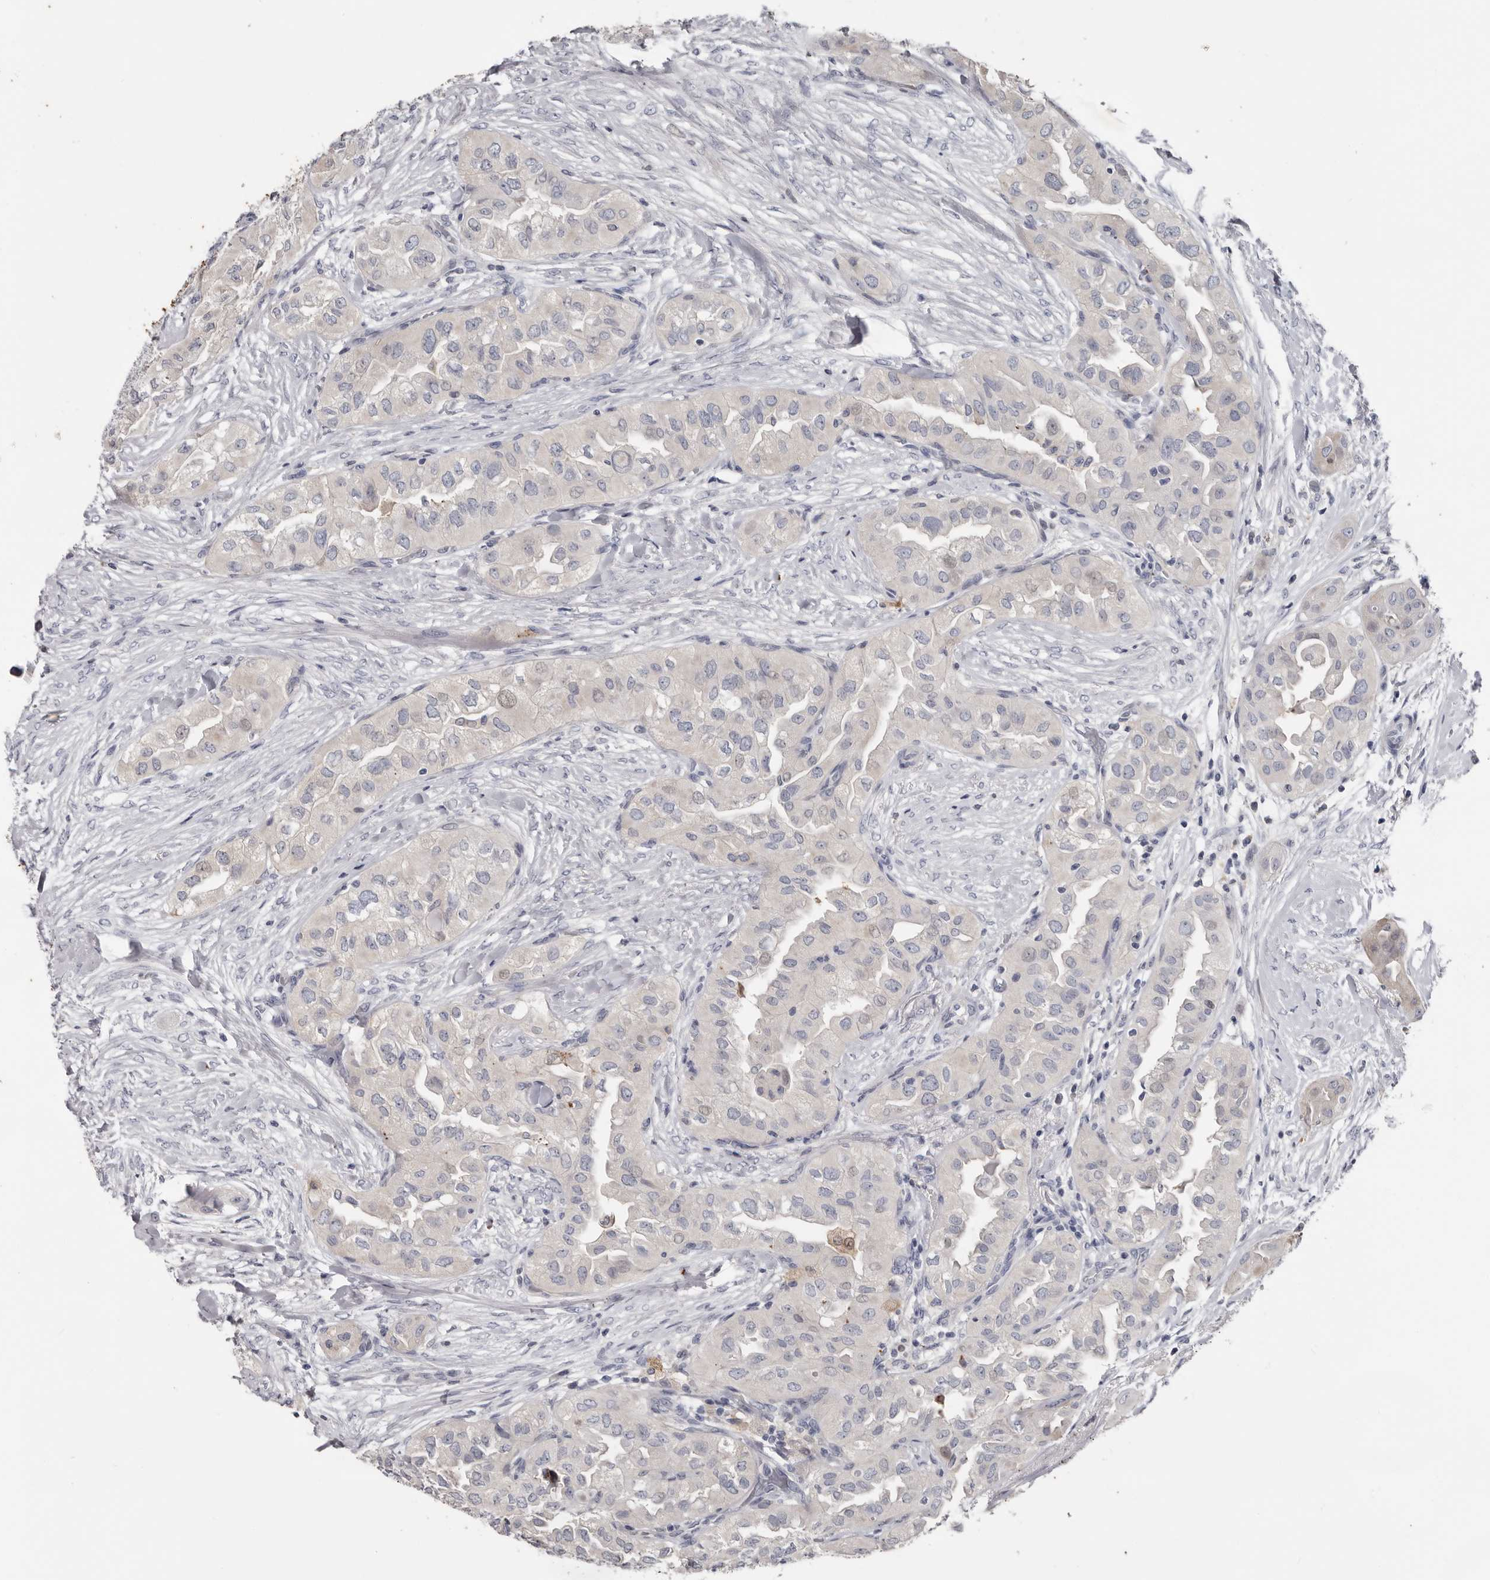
{"staining": {"intensity": "negative", "quantity": "none", "location": "none"}, "tissue": "thyroid cancer", "cell_type": "Tumor cells", "image_type": "cancer", "snomed": [{"axis": "morphology", "description": "Papillary adenocarcinoma, NOS"}, {"axis": "topography", "description": "Thyroid gland"}], "caption": "Image shows no significant protein expression in tumor cells of papillary adenocarcinoma (thyroid).", "gene": "FABP7", "patient": {"sex": "female", "age": 59}}